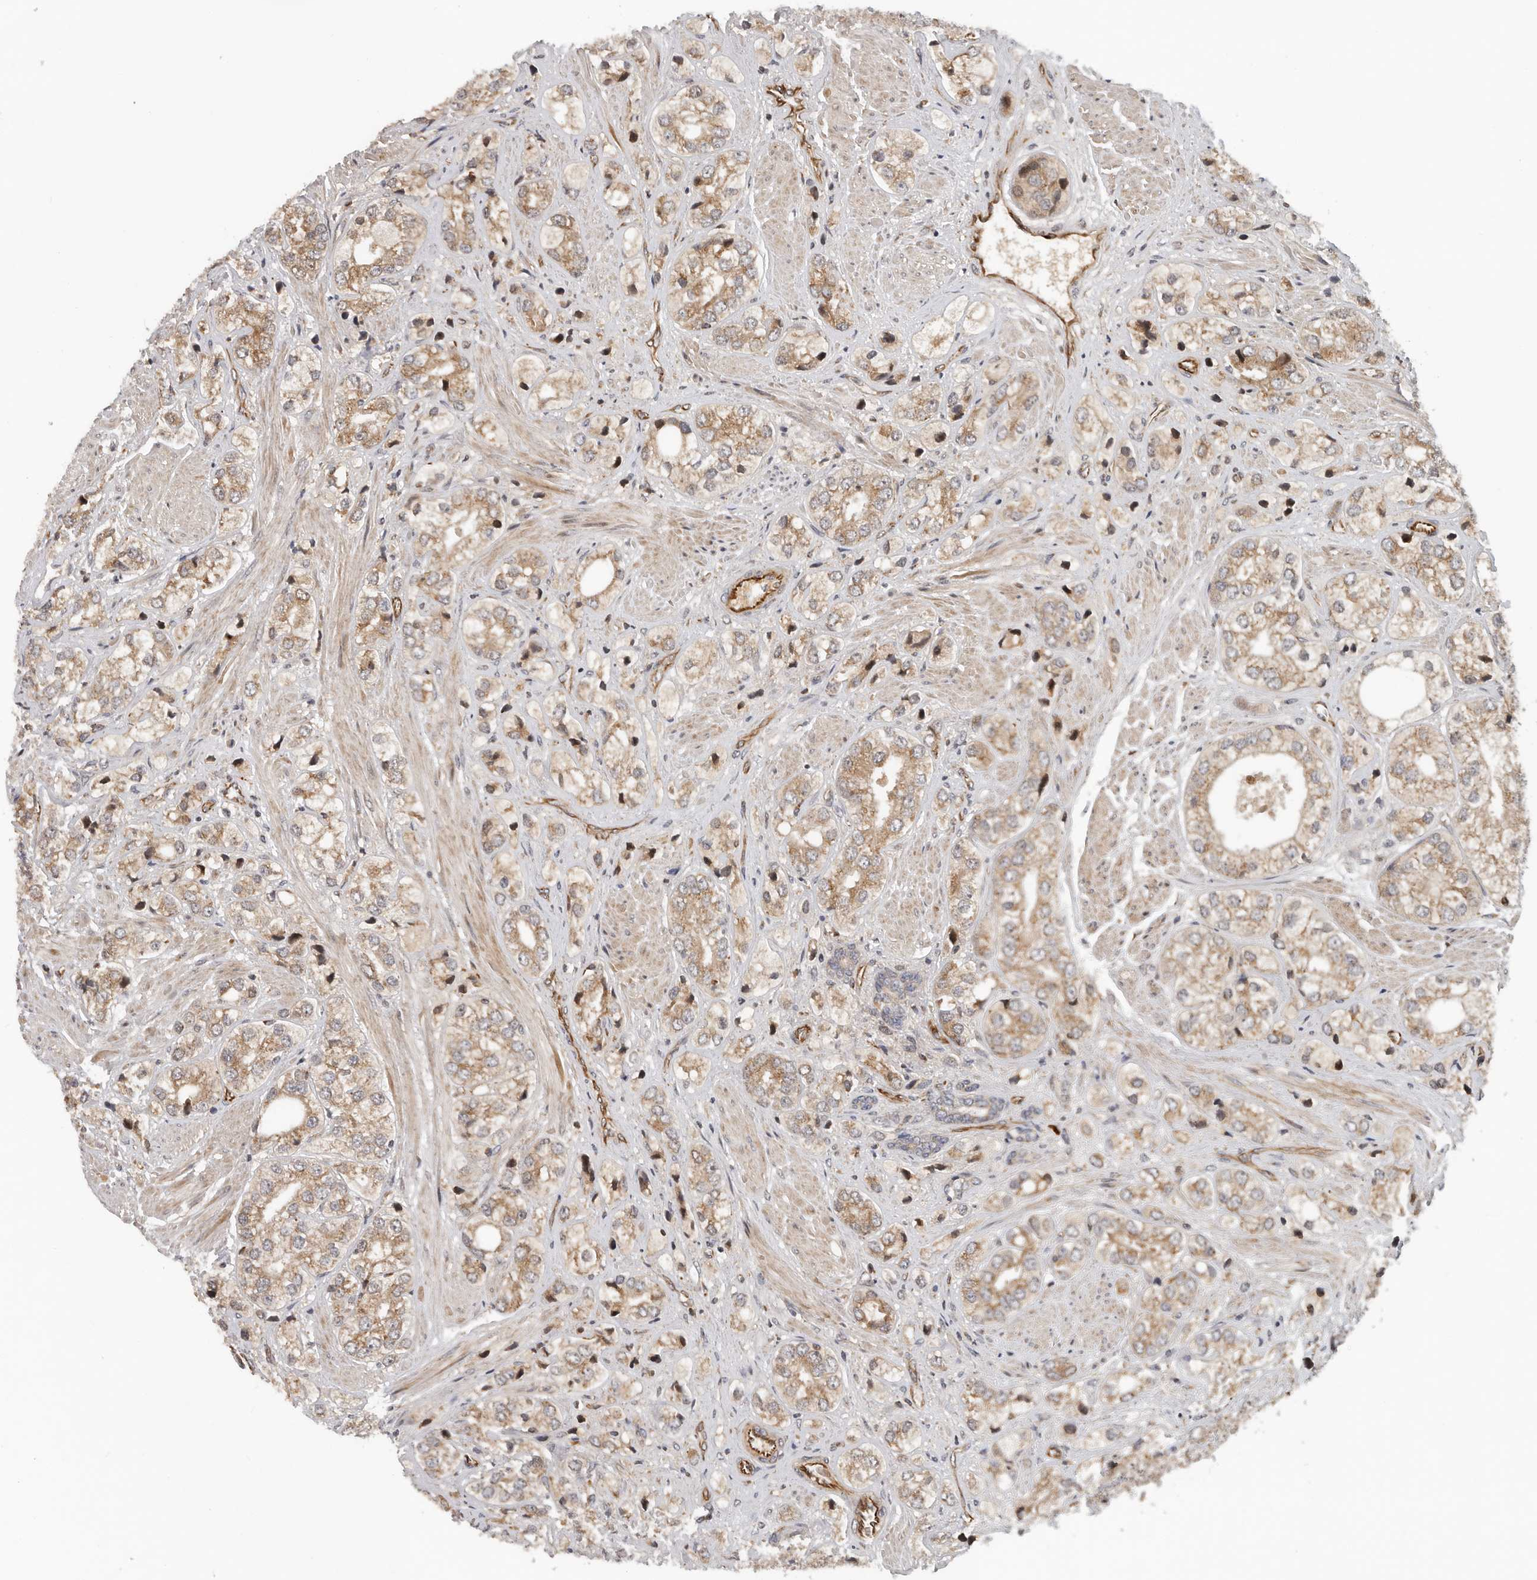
{"staining": {"intensity": "moderate", "quantity": ">75%", "location": "cytoplasmic/membranous"}, "tissue": "prostate cancer", "cell_type": "Tumor cells", "image_type": "cancer", "snomed": [{"axis": "morphology", "description": "Adenocarcinoma, High grade"}, {"axis": "topography", "description": "Prostate"}], "caption": "Protein expression analysis of prostate cancer shows moderate cytoplasmic/membranous staining in about >75% of tumor cells.", "gene": "RNF157", "patient": {"sex": "male", "age": 50}}